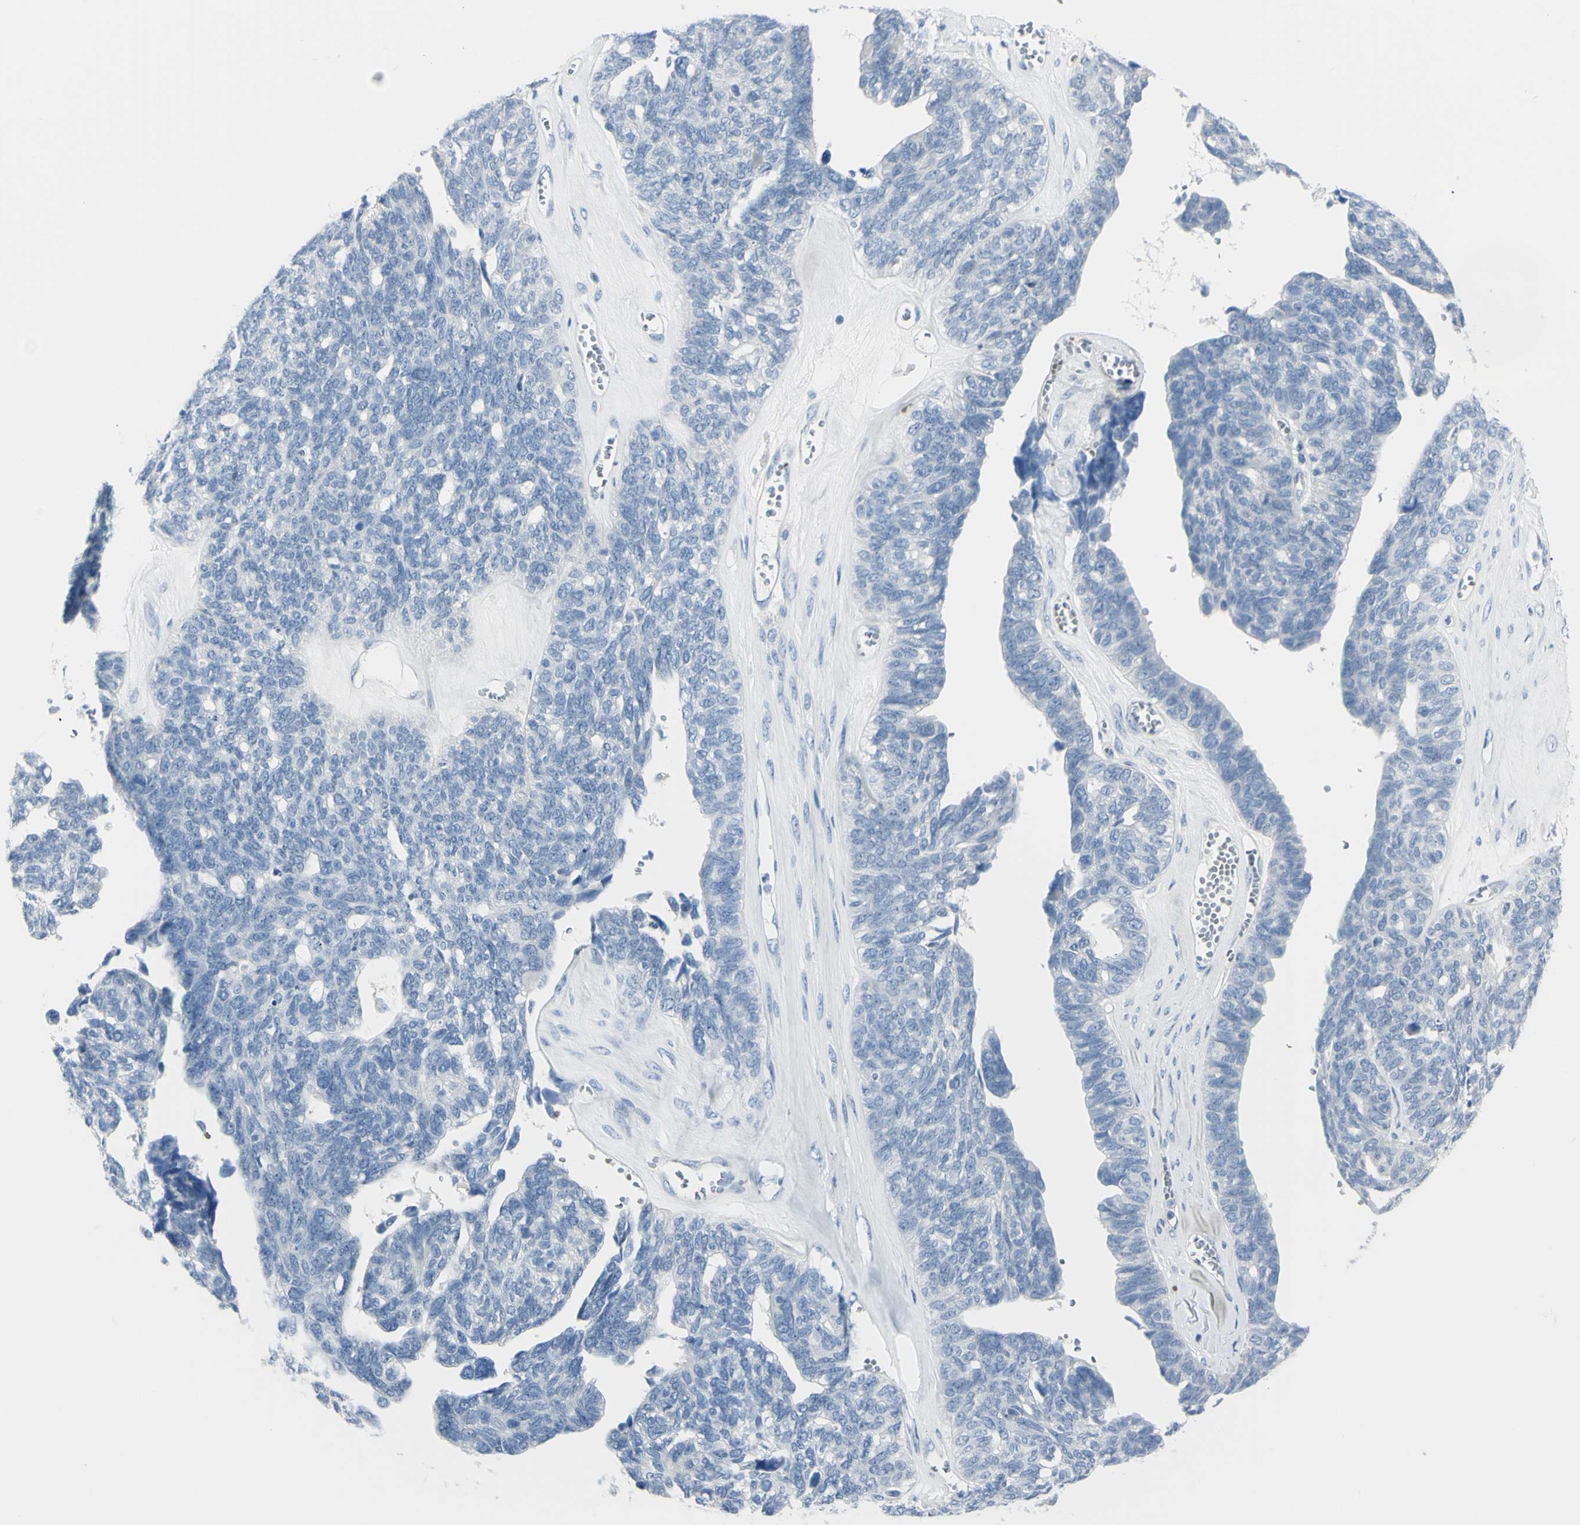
{"staining": {"intensity": "negative", "quantity": "none", "location": "none"}, "tissue": "ovarian cancer", "cell_type": "Tumor cells", "image_type": "cancer", "snomed": [{"axis": "morphology", "description": "Cystadenocarcinoma, serous, NOS"}, {"axis": "topography", "description": "Ovary"}], "caption": "IHC image of neoplastic tissue: human ovarian cancer (serous cystadenocarcinoma) stained with DAB demonstrates no significant protein staining in tumor cells.", "gene": "NCBP2L", "patient": {"sex": "female", "age": 79}}